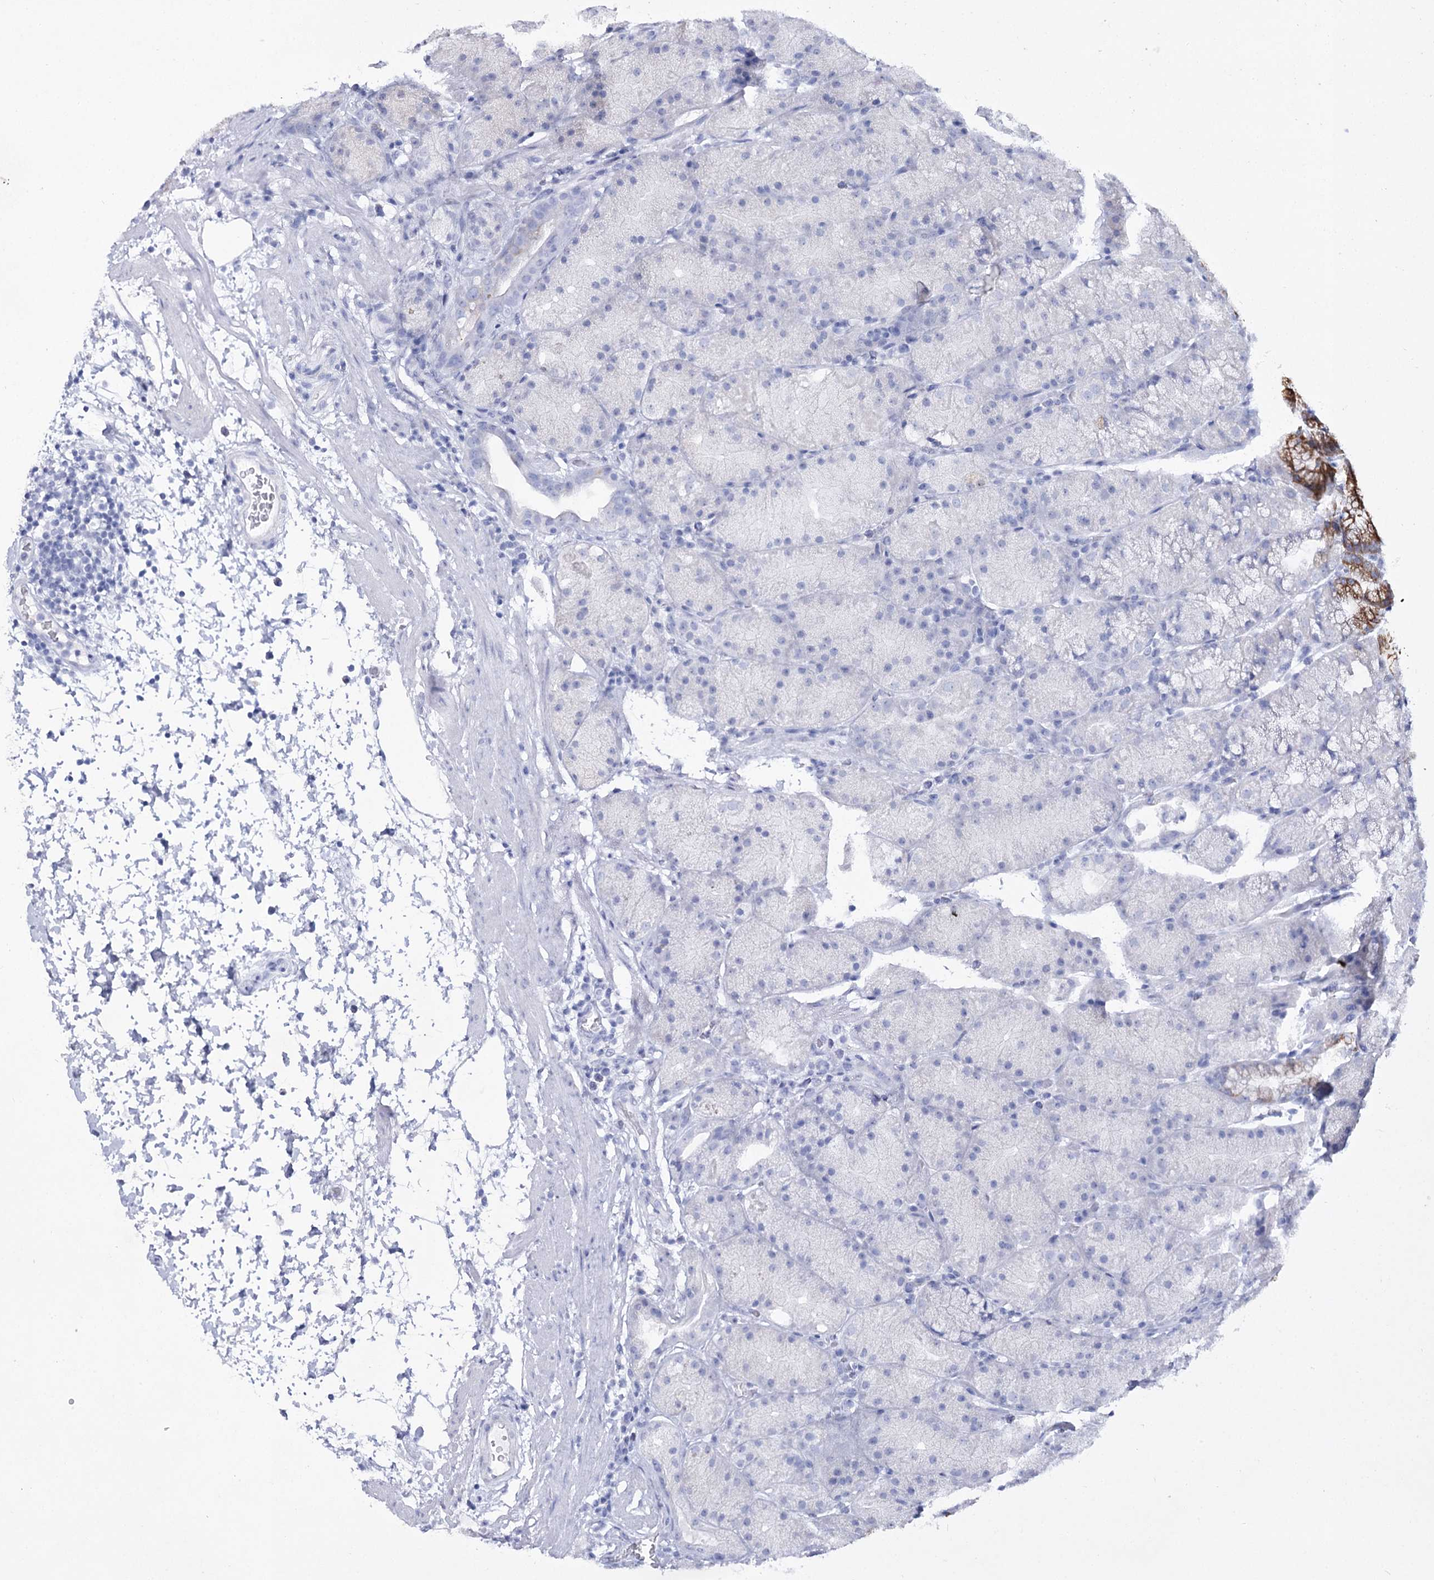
{"staining": {"intensity": "strong", "quantity": "<25%", "location": "cytoplasmic/membranous"}, "tissue": "stomach", "cell_type": "Glandular cells", "image_type": "normal", "snomed": [{"axis": "morphology", "description": "Normal tissue, NOS"}, {"axis": "topography", "description": "Stomach, upper"}, {"axis": "topography", "description": "Stomach"}], "caption": "Stomach stained for a protein exhibits strong cytoplasmic/membranous positivity in glandular cells. Immunohistochemistry stains the protein of interest in brown and the nuclei are stained blue.", "gene": "RNF186", "patient": {"sex": "male", "age": 48}}